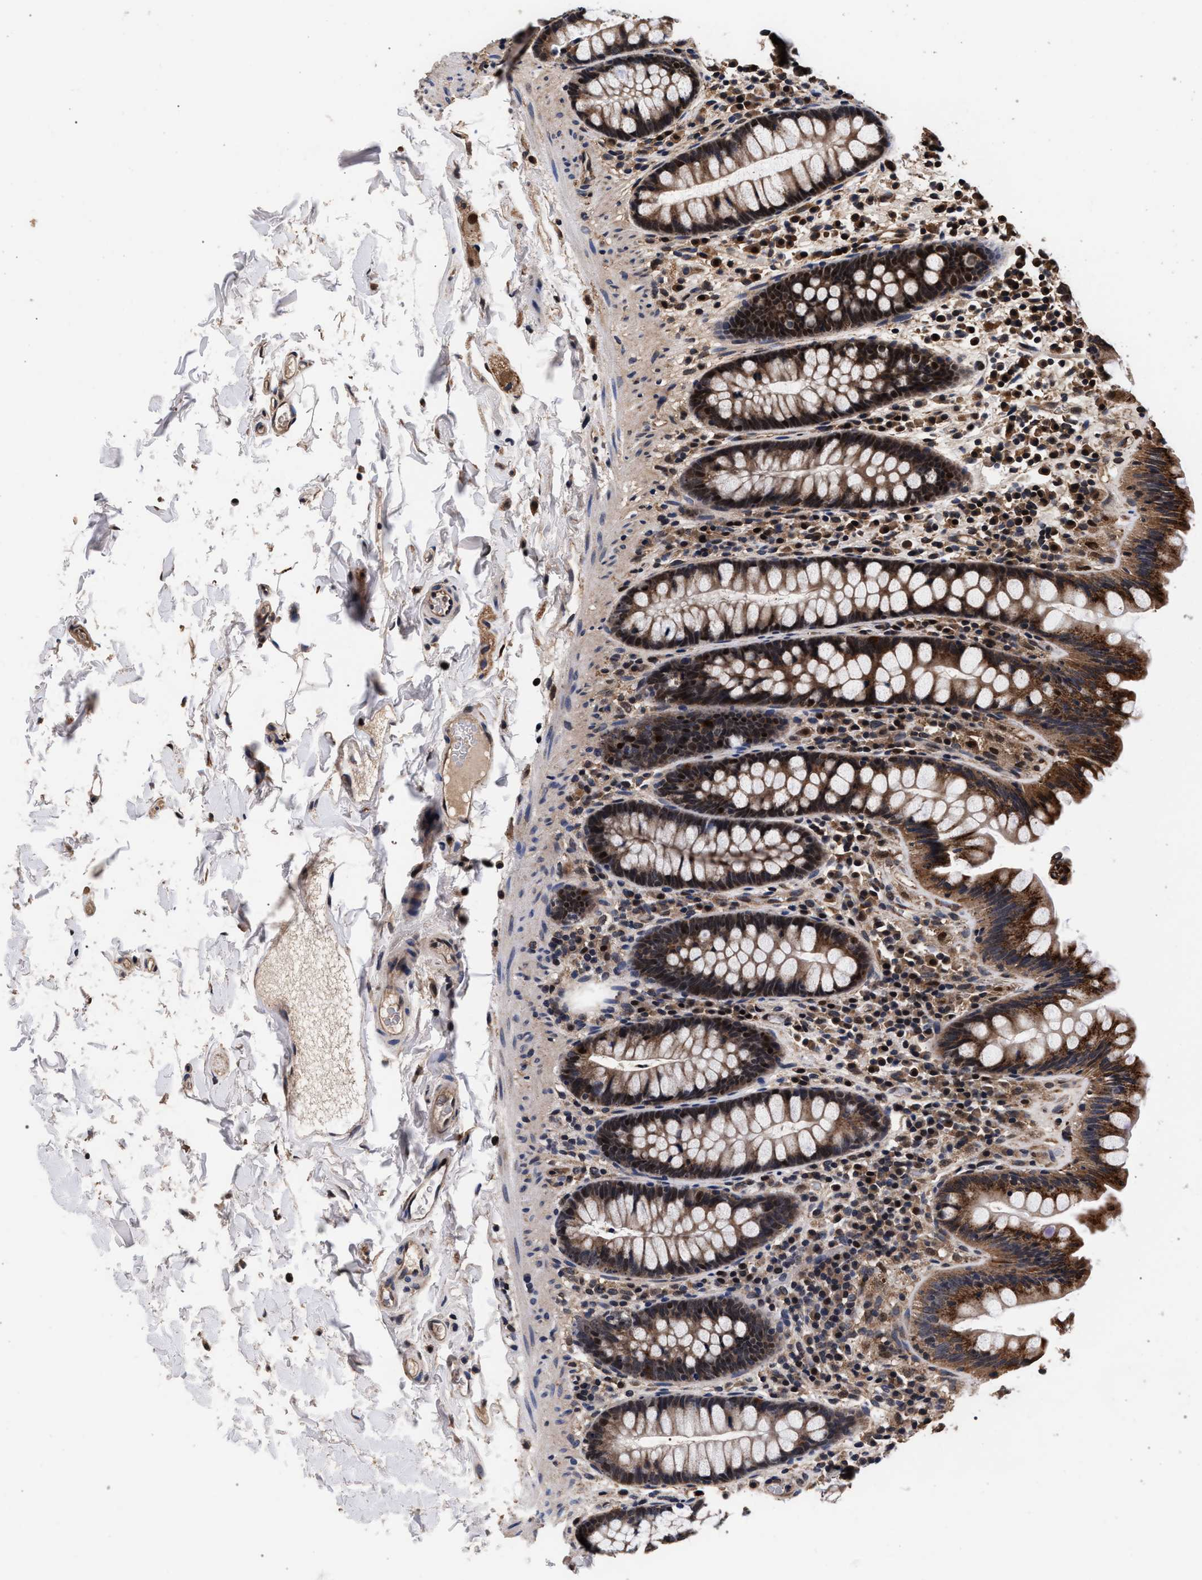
{"staining": {"intensity": "moderate", "quantity": ">75%", "location": "cytoplasmic/membranous"}, "tissue": "colon", "cell_type": "Endothelial cells", "image_type": "normal", "snomed": [{"axis": "morphology", "description": "Normal tissue, NOS"}, {"axis": "topography", "description": "Colon"}], "caption": "About >75% of endothelial cells in benign colon reveal moderate cytoplasmic/membranous protein expression as visualized by brown immunohistochemical staining.", "gene": "ACOX1", "patient": {"sex": "female", "age": 80}}